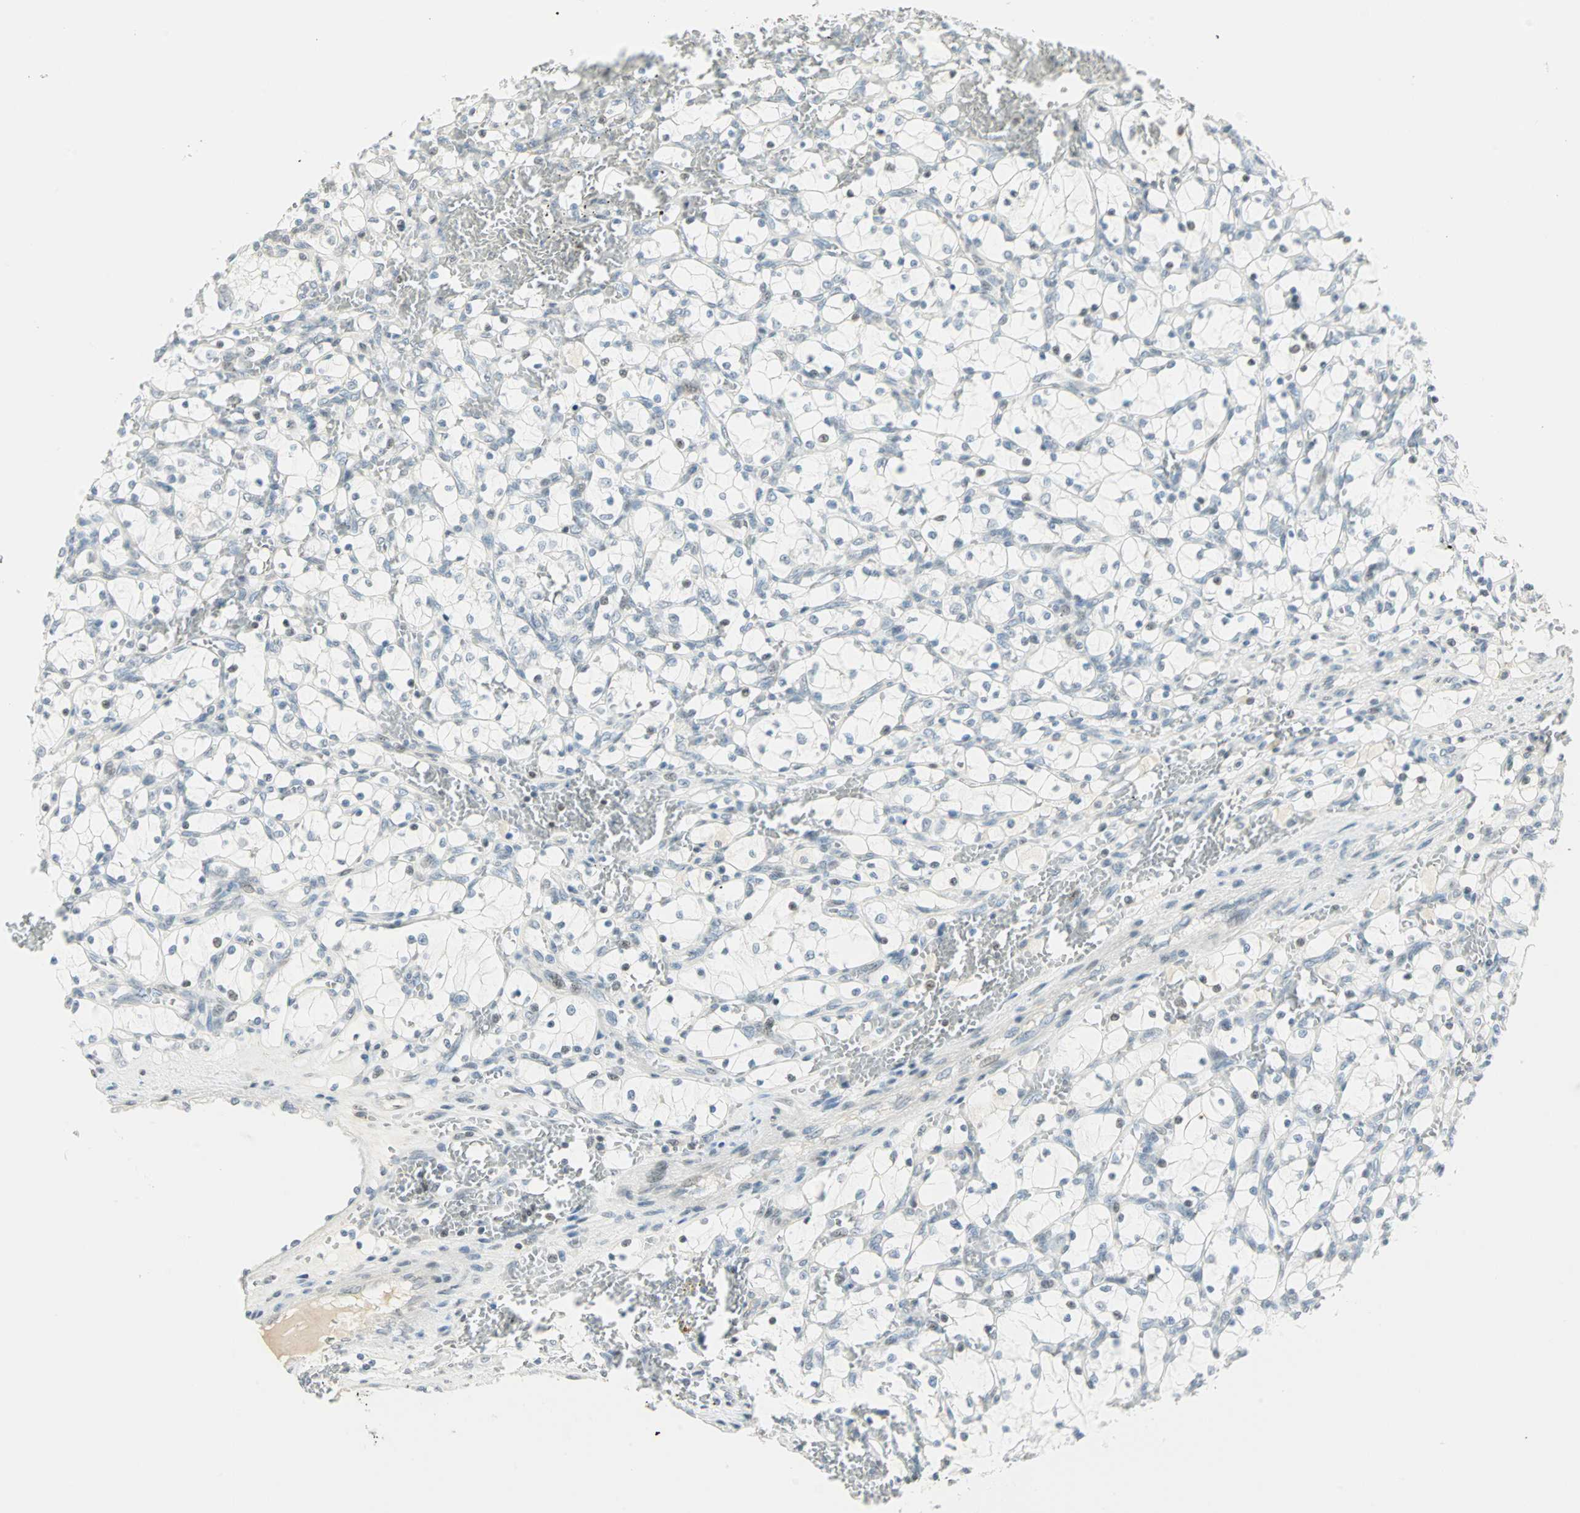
{"staining": {"intensity": "weak", "quantity": "<25%", "location": "nuclear"}, "tissue": "renal cancer", "cell_type": "Tumor cells", "image_type": "cancer", "snomed": [{"axis": "morphology", "description": "Adenocarcinoma, NOS"}, {"axis": "topography", "description": "Kidney"}], "caption": "There is no significant expression in tumor cells of renal cancer (adenocarcinoma). (Brightfield microscopy of DAB (3,3'-diaminobenzidine) immunohistochemistry at high magnification).", "gene": "SMAD3", "patient": {"sex": "female", "age": 69}}